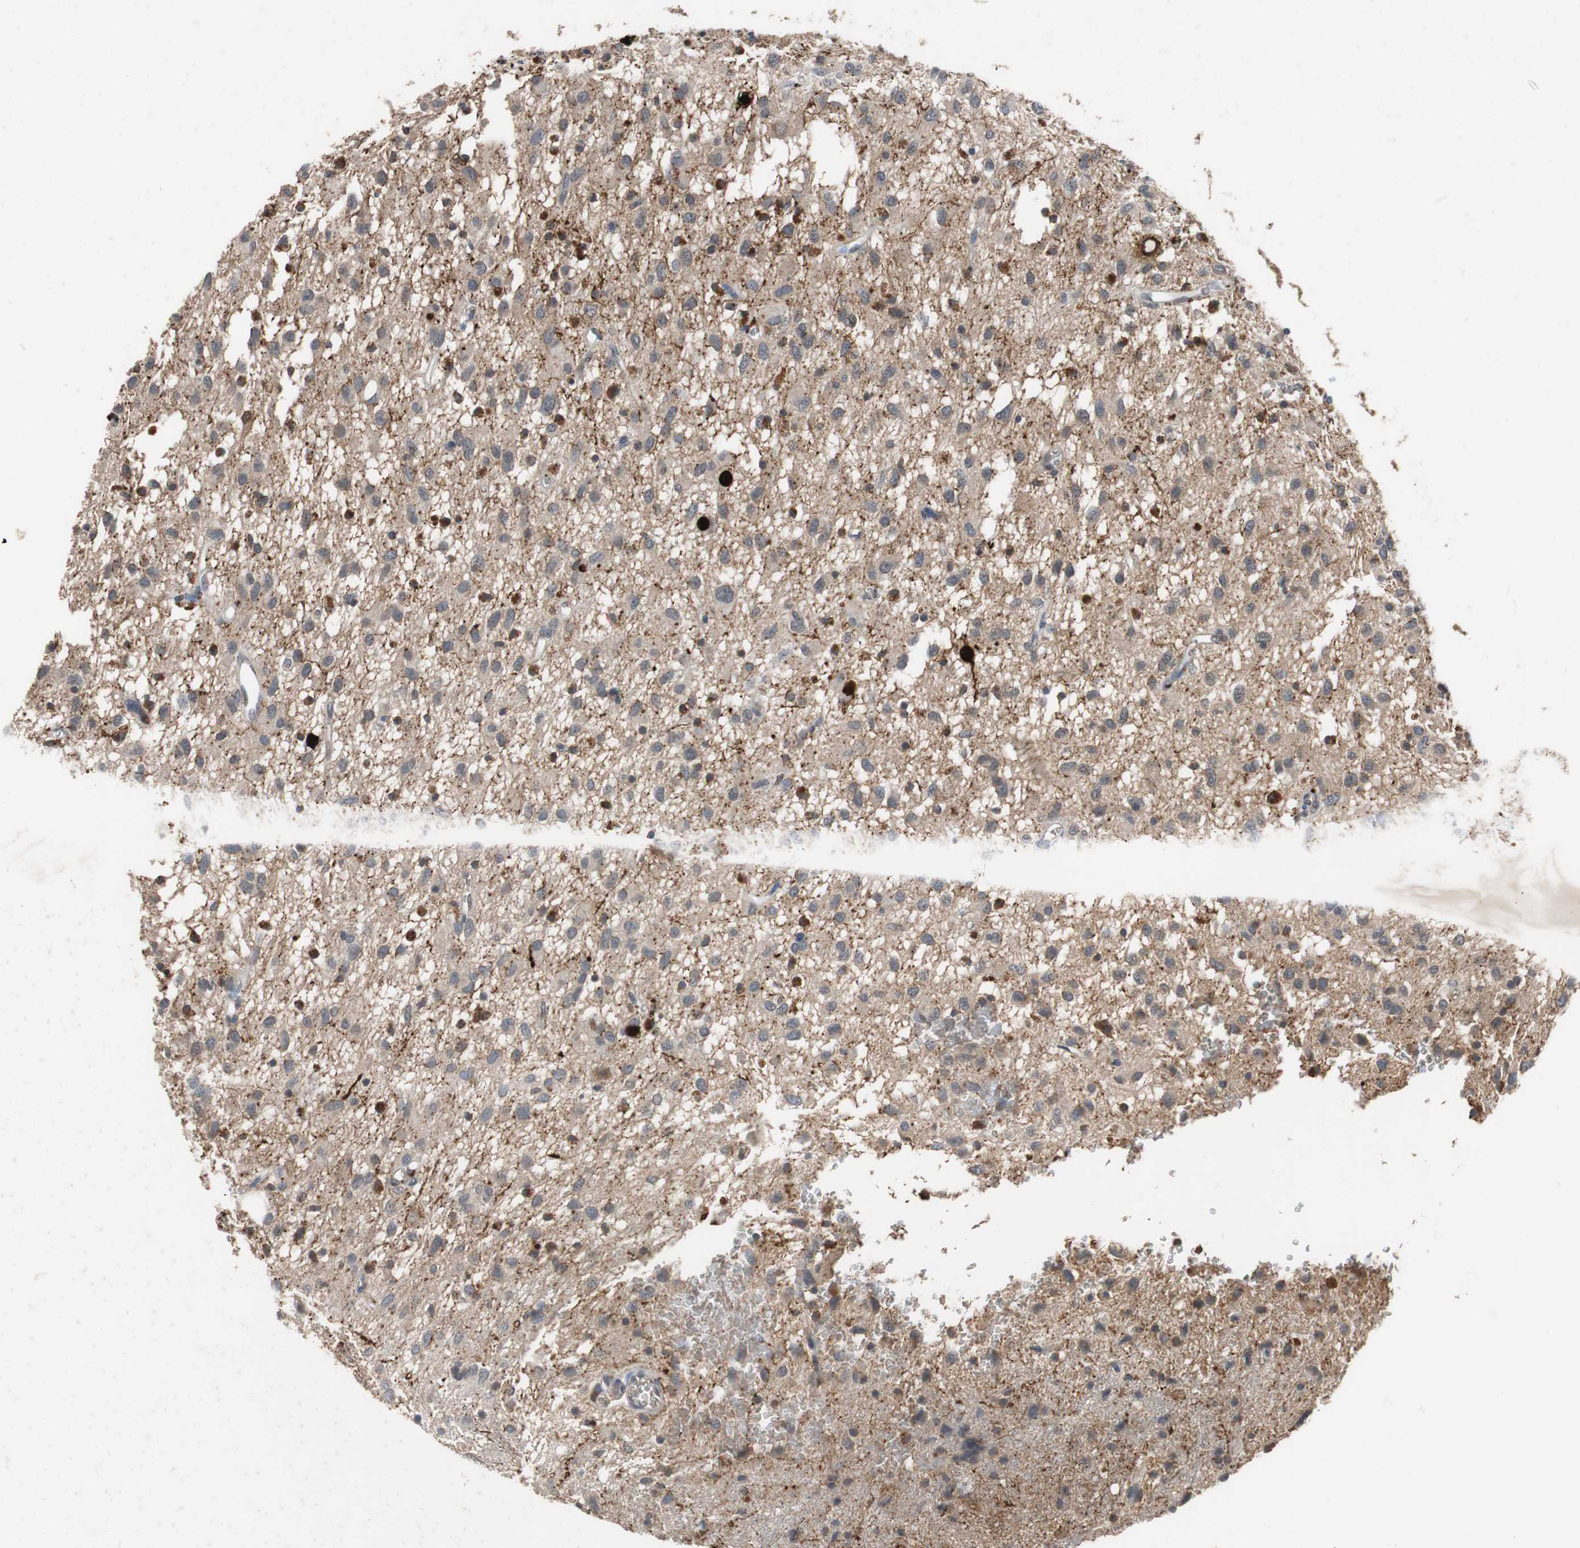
{"staining": {"intensity": "moderate", "quantity": "<25%", "location": "cytoplasmic/membranous"}, "tissue": "glioma", "cell_type": "Tumor cells", "image_type": "cancer", "snomed": [{"axis": "morphology", "description": "Glioma, malignant, Low grade"}, {"axis": "topography", "description": "Brain"}], "caption": "This histopathology image exhibits IHC staining of glioma, with low moderate cytoplasmic/membranous expression in approximately <25% of tumor cells.", "gene": "CALB2", "patient": {"sex": "male", "age": 77}}